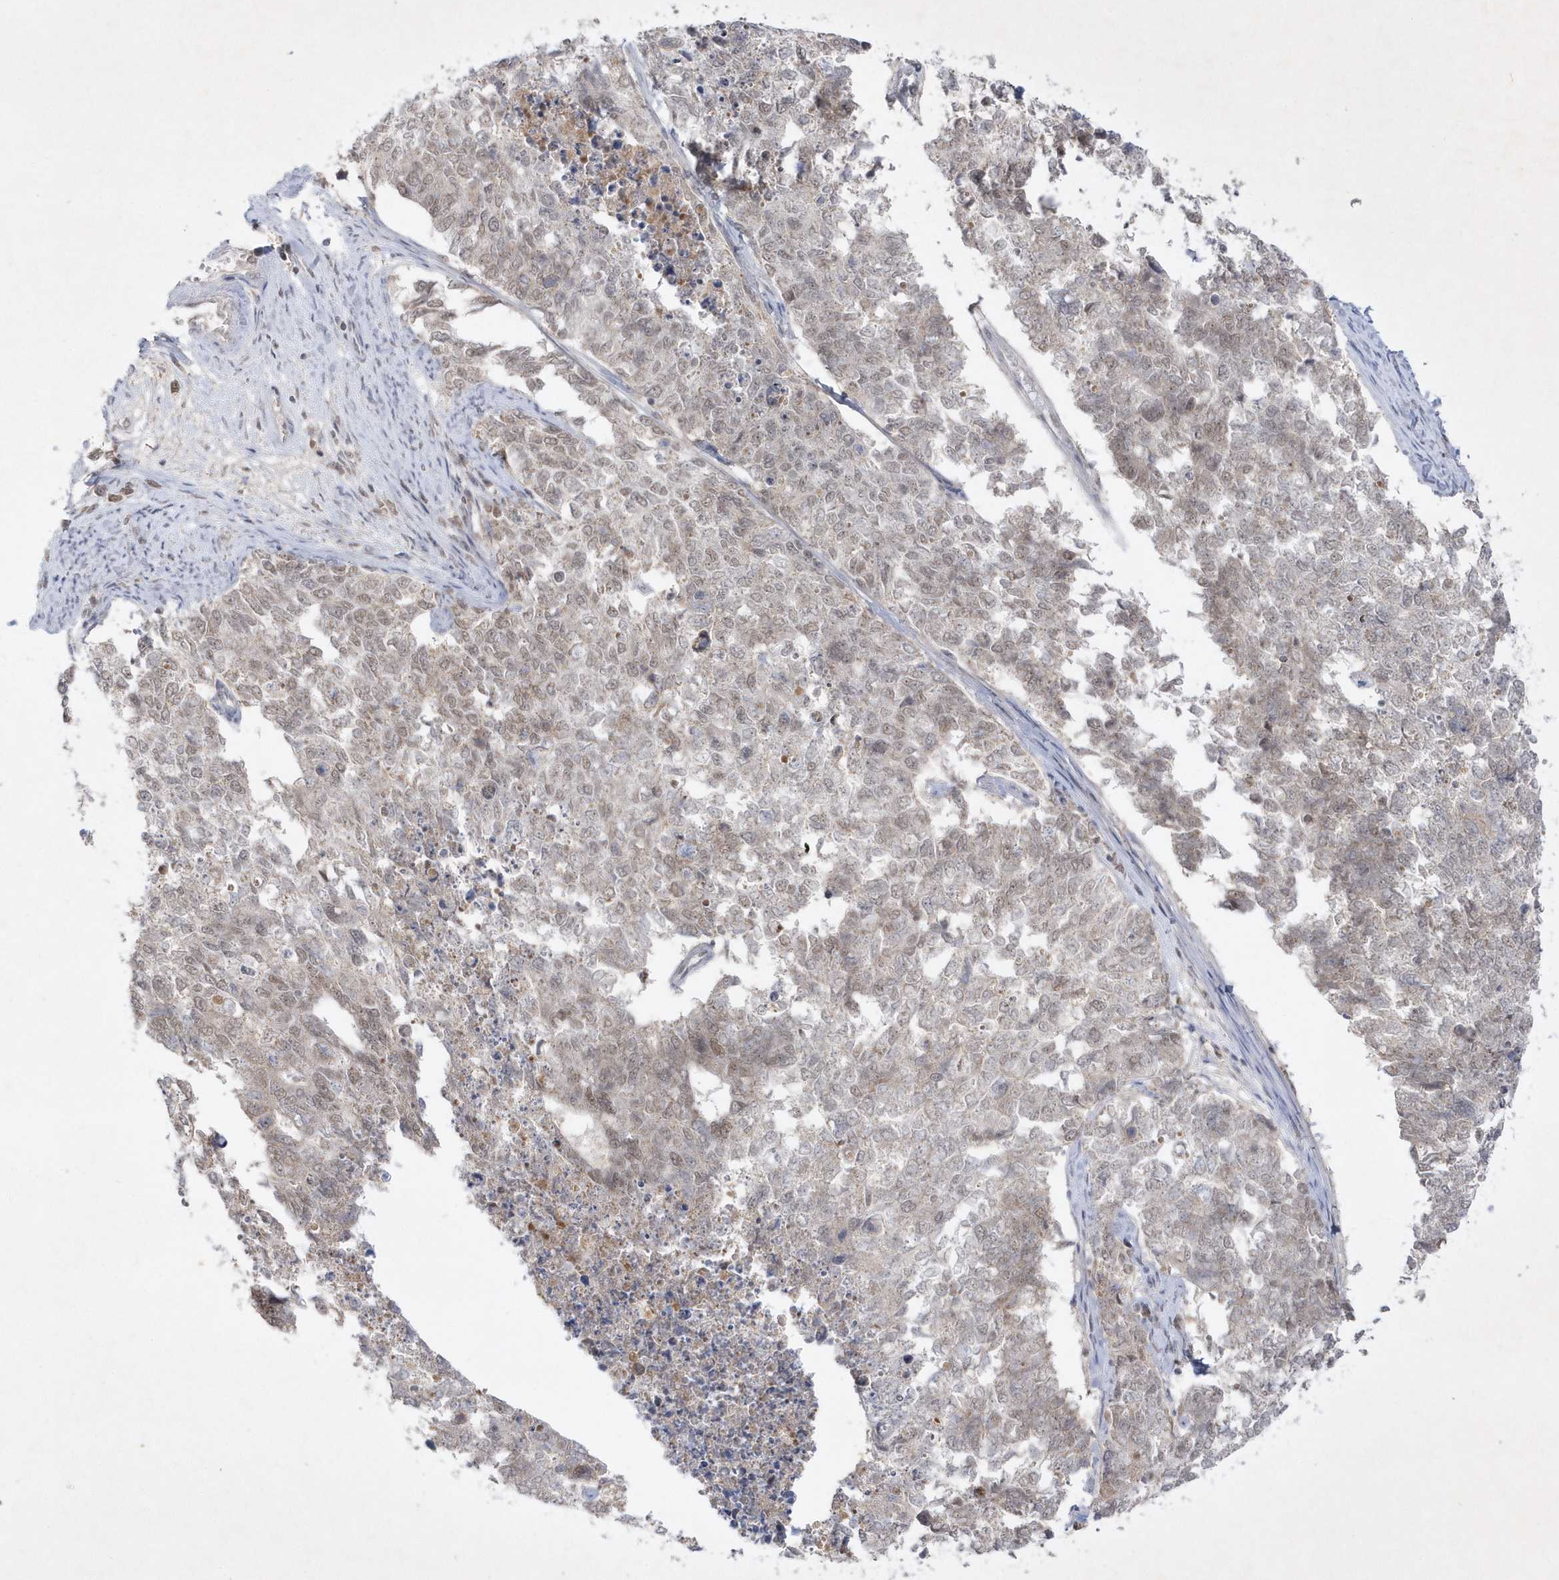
{"staining": {"intensity": "weak", "quantity": "25%-75%", "location": "nuclear"}, "tissue": "cervical cancer", "cell_type": "Tumor cells", "image_type": "cancer", "snomed": [{"axis": "morphology", "description": "Squamous cell carcinoma, NOS"}, {"axis": "topography", "description": "Cervix"}], "caption": "Immunohistochemical staining of human cervical squamous cell carcinoma displays weak nuclear protein positivity in about 25%-75% of tumor cells. The staining was performed using DAB, with brown indicating positive protein expression. Nuclei are stained blue with hematoxylin.", "gene": "CPSF3", "patient": {"sex": "female", "age": 63}}